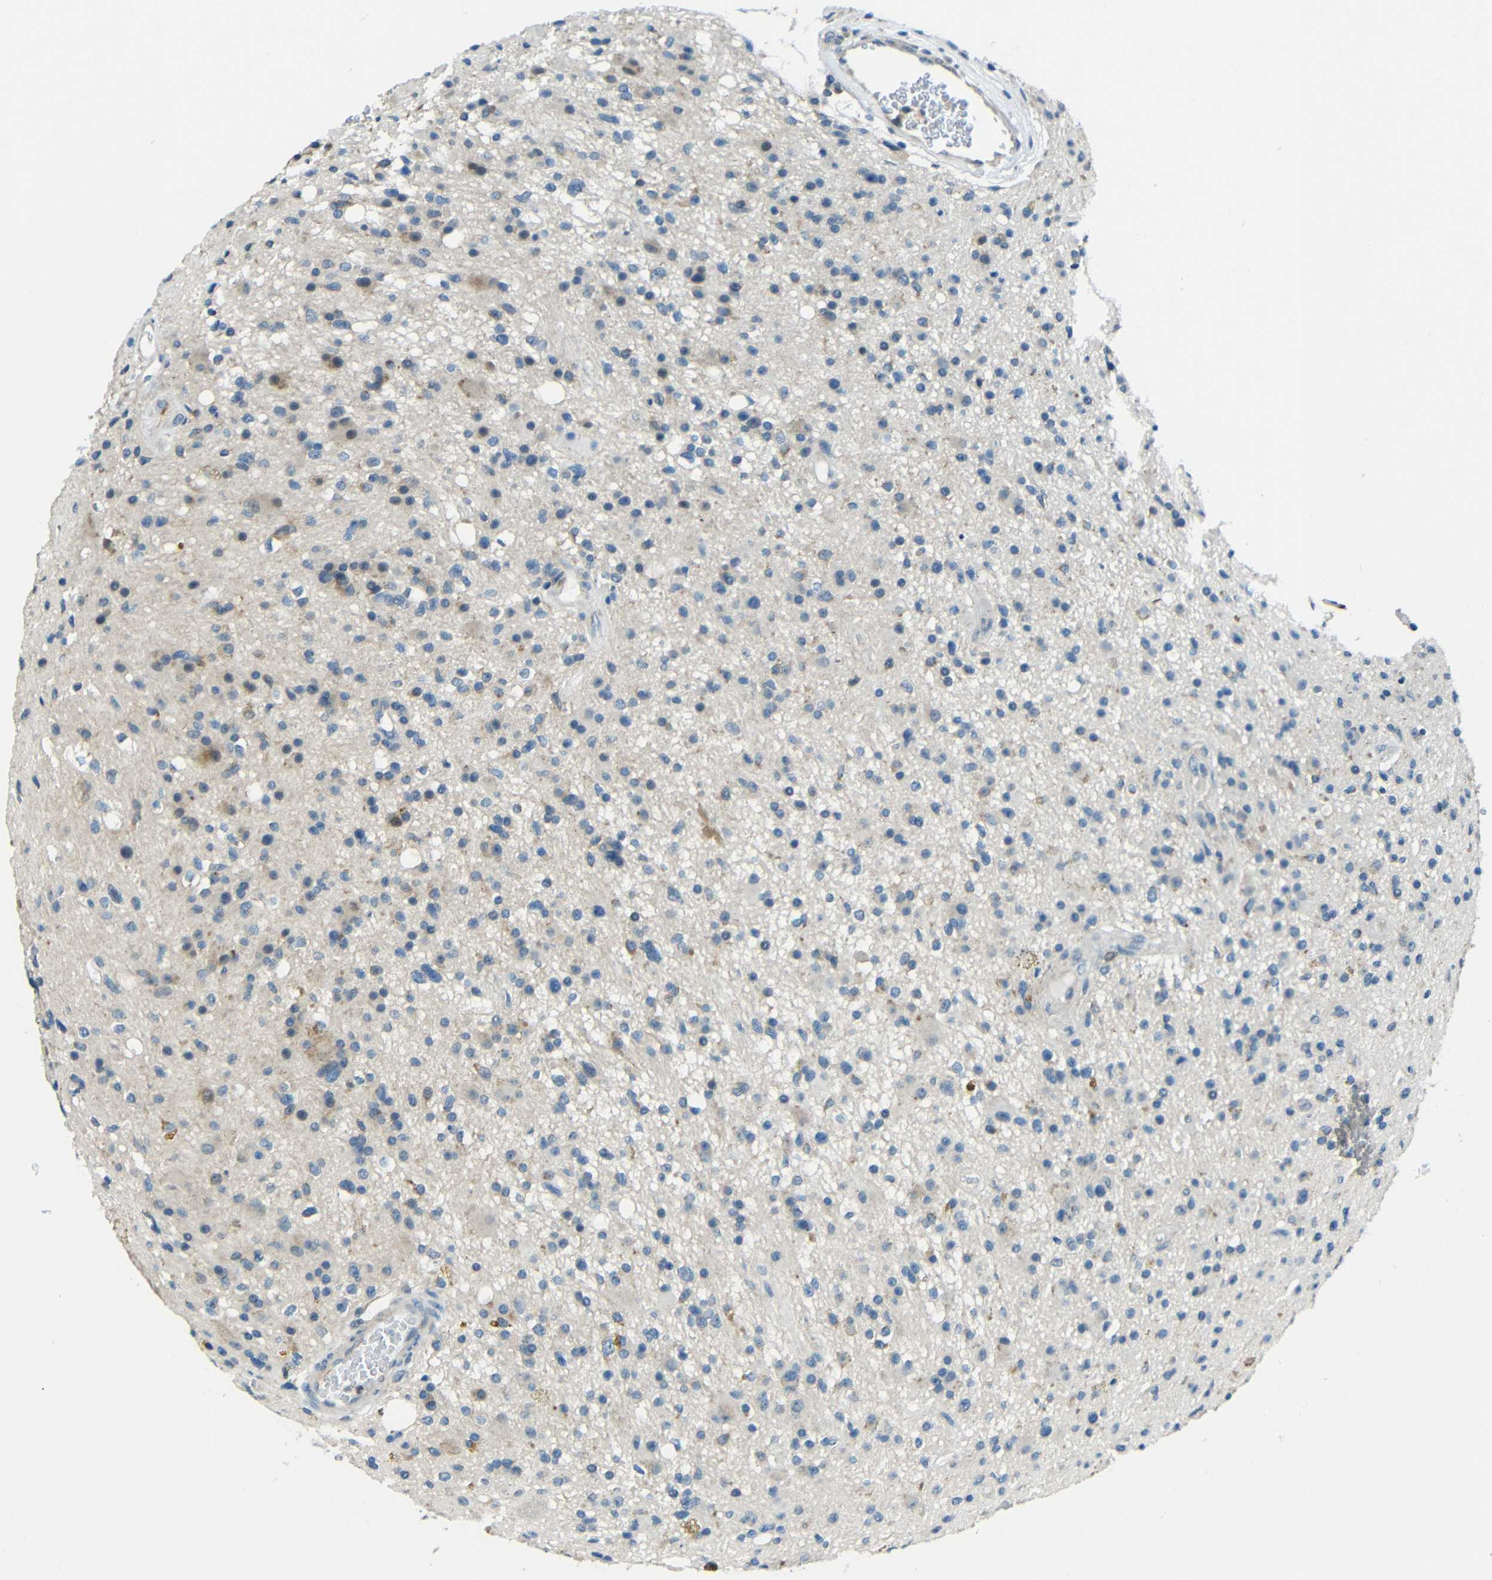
{"staining": {"intensity": "weak", "quantity": "<25%", "location": "cytoplasmic/membranous"}, "tissue": "glioma", "cell_type": "Tumor cells", "image_type": "cancer", "snomed": [{"axis": "morphology", "description": "Glioma, malignant, High grade"}, {"axis": "topography", "description": "Brain"}], "caption": "Immunohistochemical staining of human malignant glioma (high-grade) displays no significant expression in tumor cells.", "gene": "ANKRD22", "patient": {"sex": "male", "age": 33}}